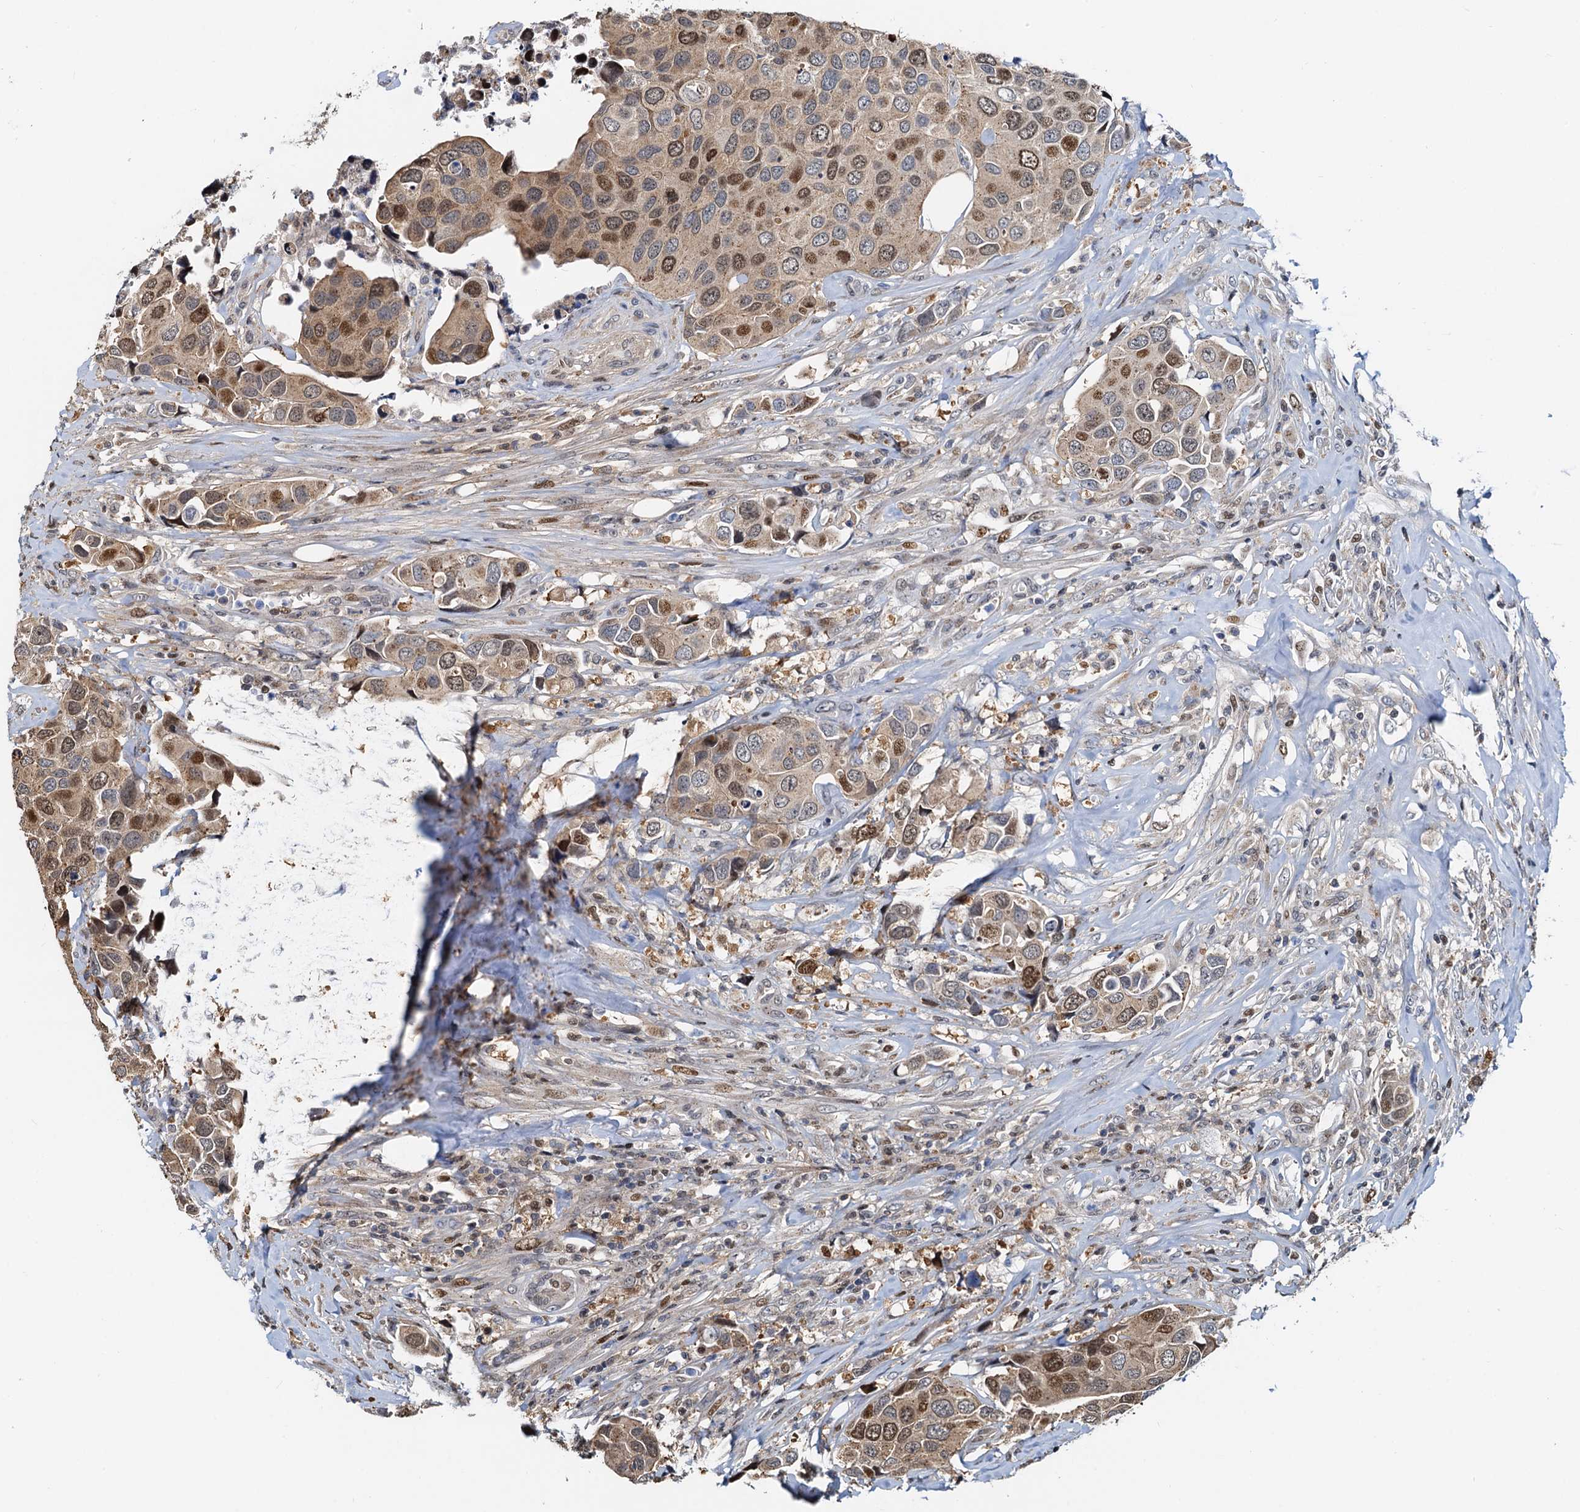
{"staining": {"intensity": "moderate", "quantity": "25%-75%", "location": "cytoplasmic/membranous,nuclear"}, "tissue": "urothelial cancer", "cell_type": "Tumor cells", "image_type": "cancer", "snomed": [{"axis": "morphology", "description": "Urothelial carcinoma, High grade"}, {"axis": "topography", "description": "Urinary bladder"}], "caption": "Immunohistochemical staining of urothelial cancer exhibits medium levels of moderate cytoplasmic/membranous and nuclear protein expression in approximately 25%-75% of tumor cells.", "gene": "PTGES3", "patient": {"sex": "male", "age": 74}}